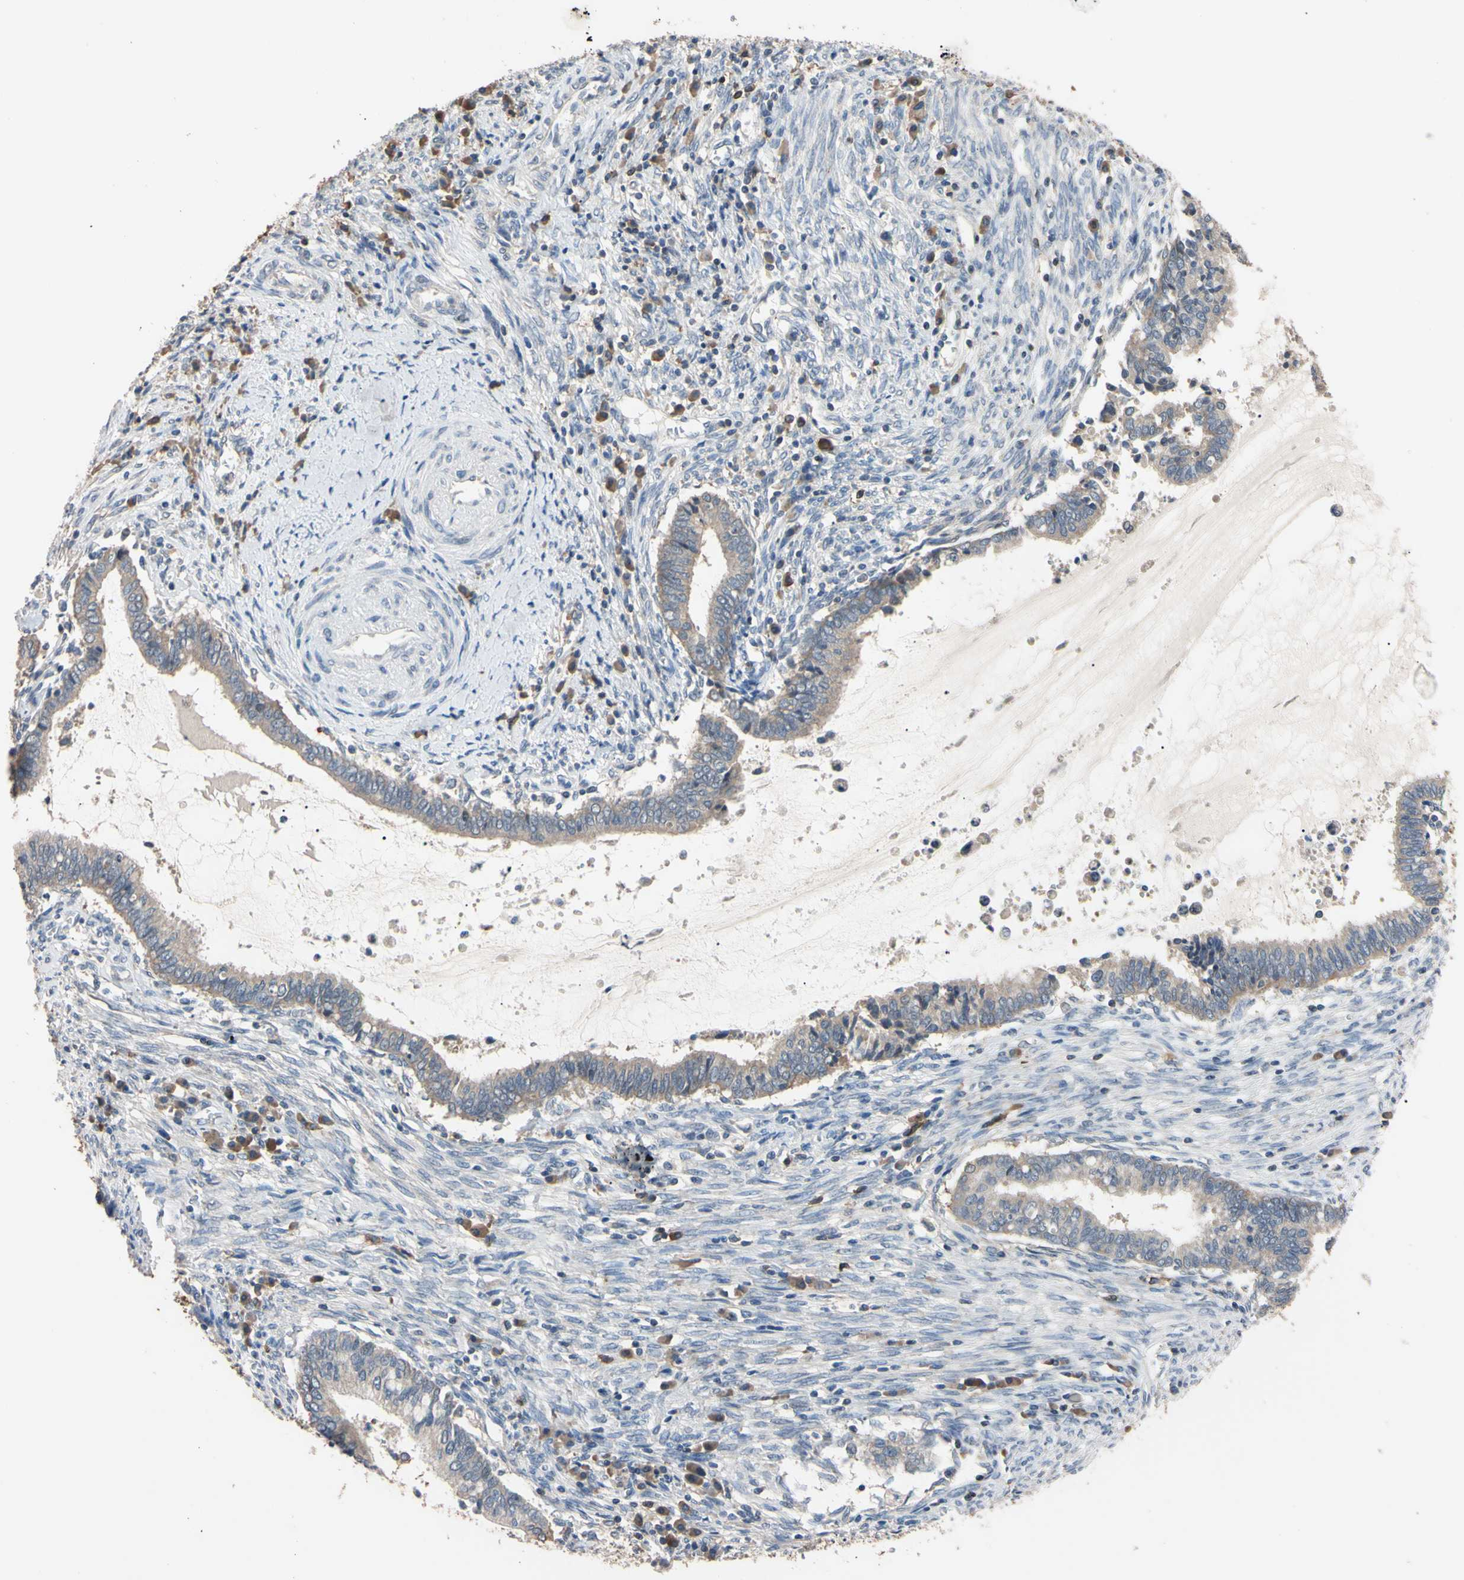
{"staining": {"intensity": "negative", "quantity": "none", "location": "none"}, "tissue": "cervical cancer", "cell_type": "Tumor cells", "image_type": "cancer", "snomed": [{"axis": "morphology", "description": "Adenocarcinoma, NOS"}, {"axis": "topography", "description": "Cervix"}], "caption": "Histopathology image shows no protein positivity in tumor cells of cervical cancer (adenocarcinoma) tissue.", "gene": "PNKD", "patient": {"sex": "female", "age": 44}}